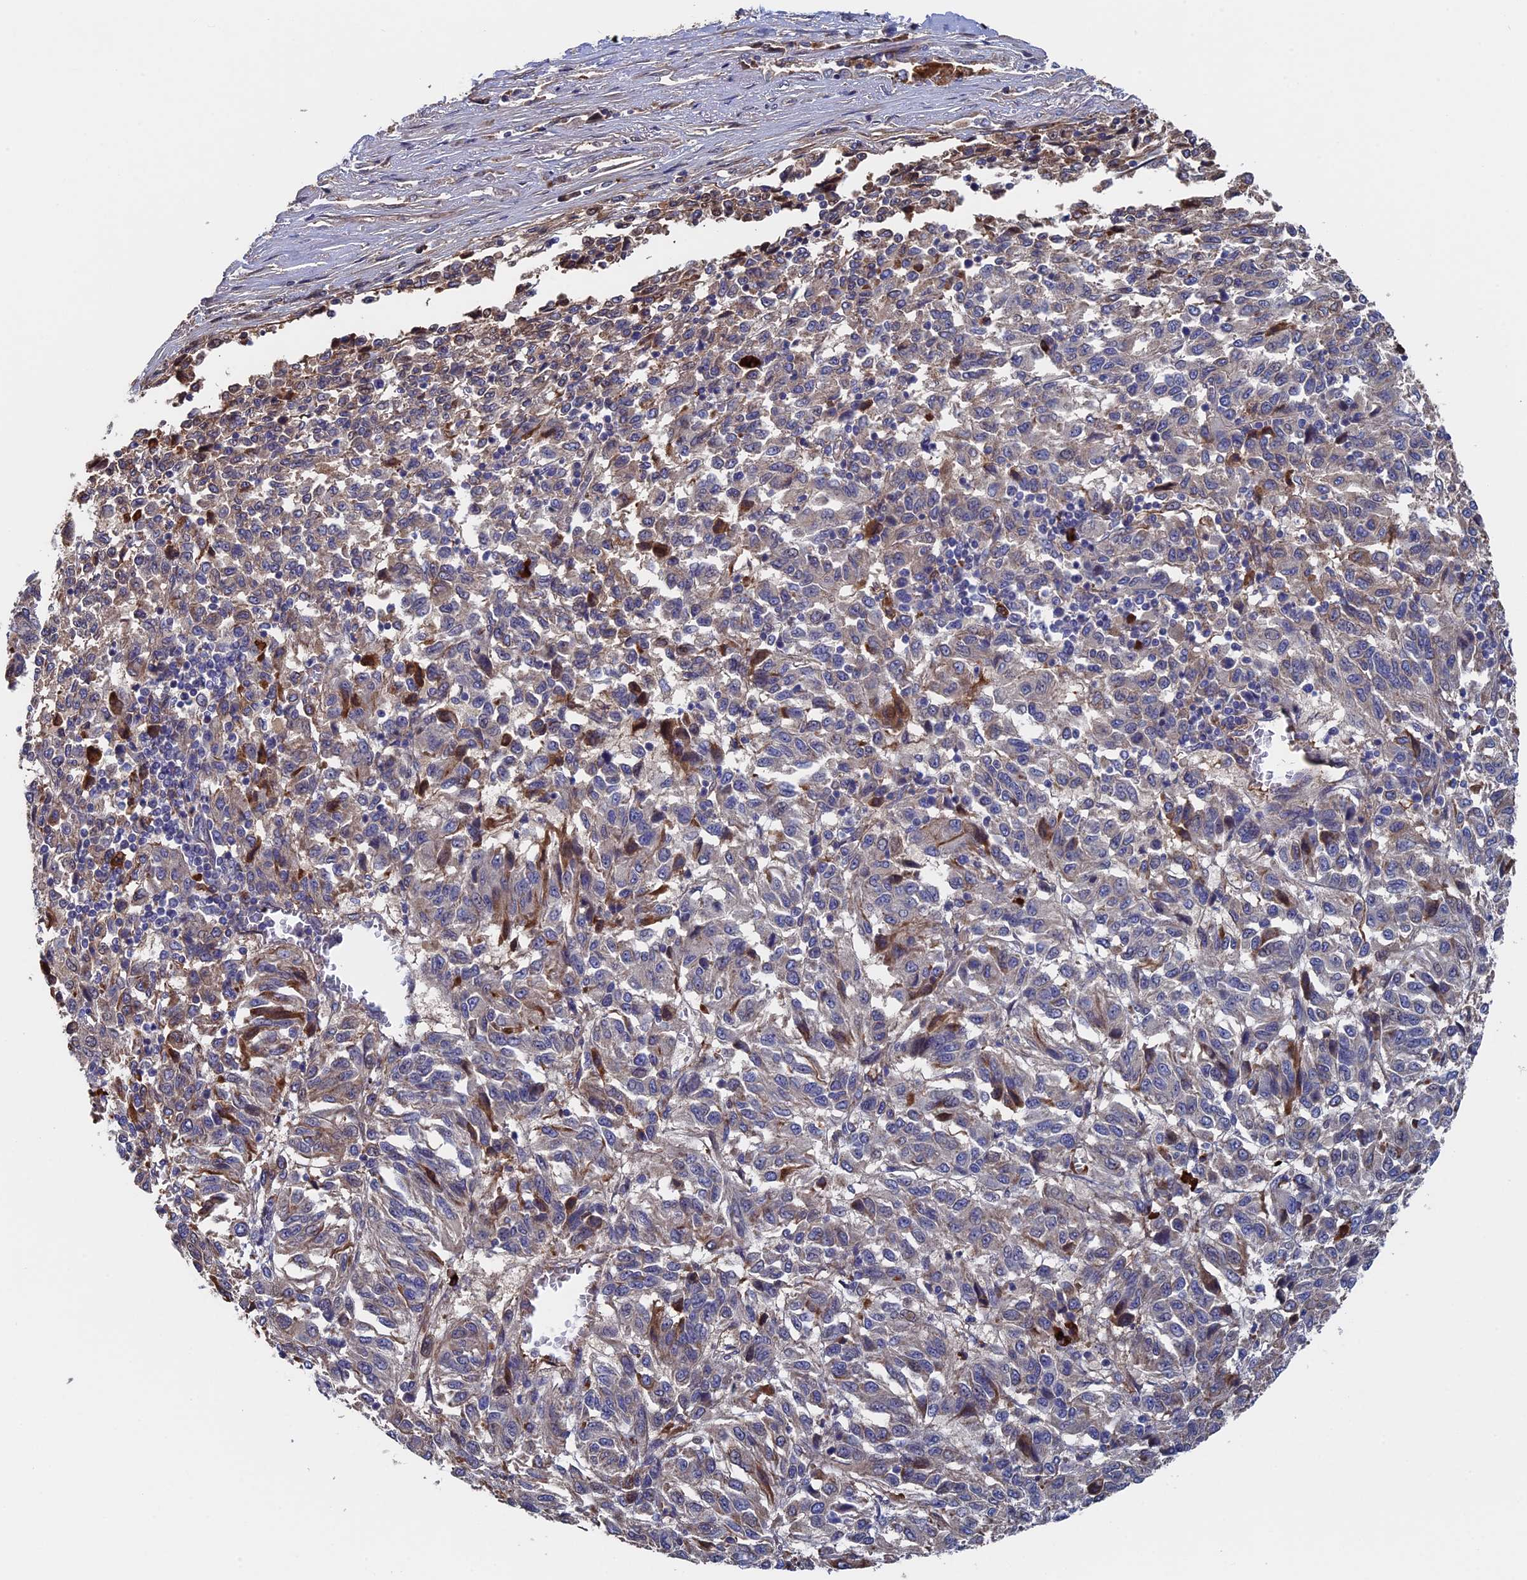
{"staining": {"intensity": "moderate", "quantity": "<25%", "location": "cytoplasmic/membranous"}, "tissue": "melanoma", "cell_type": "Tumor cells", "image_type": "cancer", "snomed": [{"axis": "morphology", "description": "Malignant melanoma, Metastatic site"}, {"axis": "topography", "description": "Lung"}], "caption": "Tumor cells demonstrate low levels of moderate cytoplasmic/membranous positivity in approximately <25% of cells in human malignant melanoma (metastatic site). Nuclei are stained in blue.", "gene": "RPUSD1", "patient": {"sex": "male", "age": 64}}